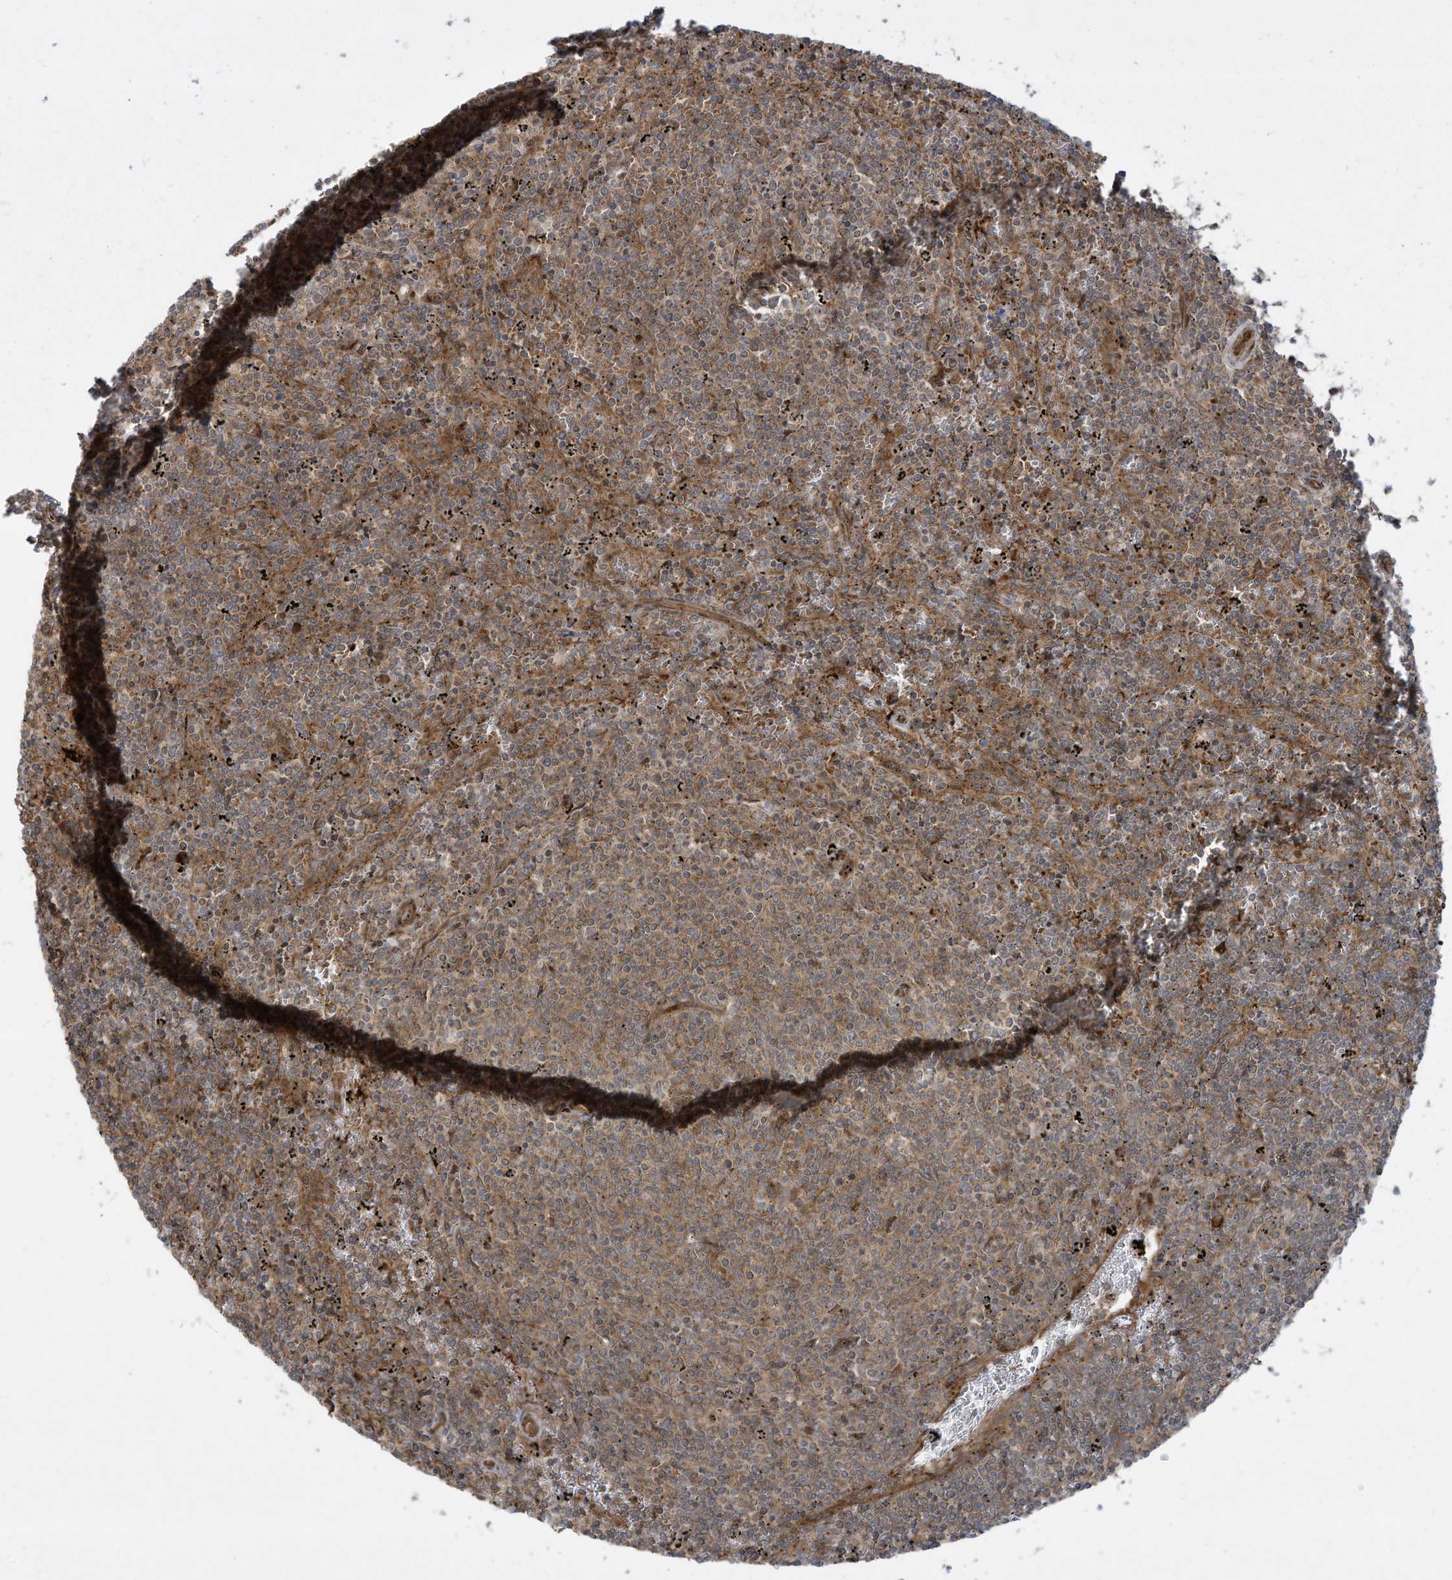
{"staining": {"intensity": "moderate", "quantity": ">75%", "location": "cytoplasmic/membranous"}, "tissue": "lymphoma", "cell_type": "Tumor cells", "image_type": "cancer", "snomed": [{"axis": "morphology", "description": "Malignant lymphoma, non-Hodgkin's type, Low grade"}, {"axis": "topography", "description": "Spleen"}], "caption": "Approximately >75% of tumor cells in human lymphoma demonstrate moderate cytoplasmic/membranous protein staining as visualized by brown immunohistochemical staining.", "gene": "DDIT4", "patient": {"sex": "female", "age": 50}}